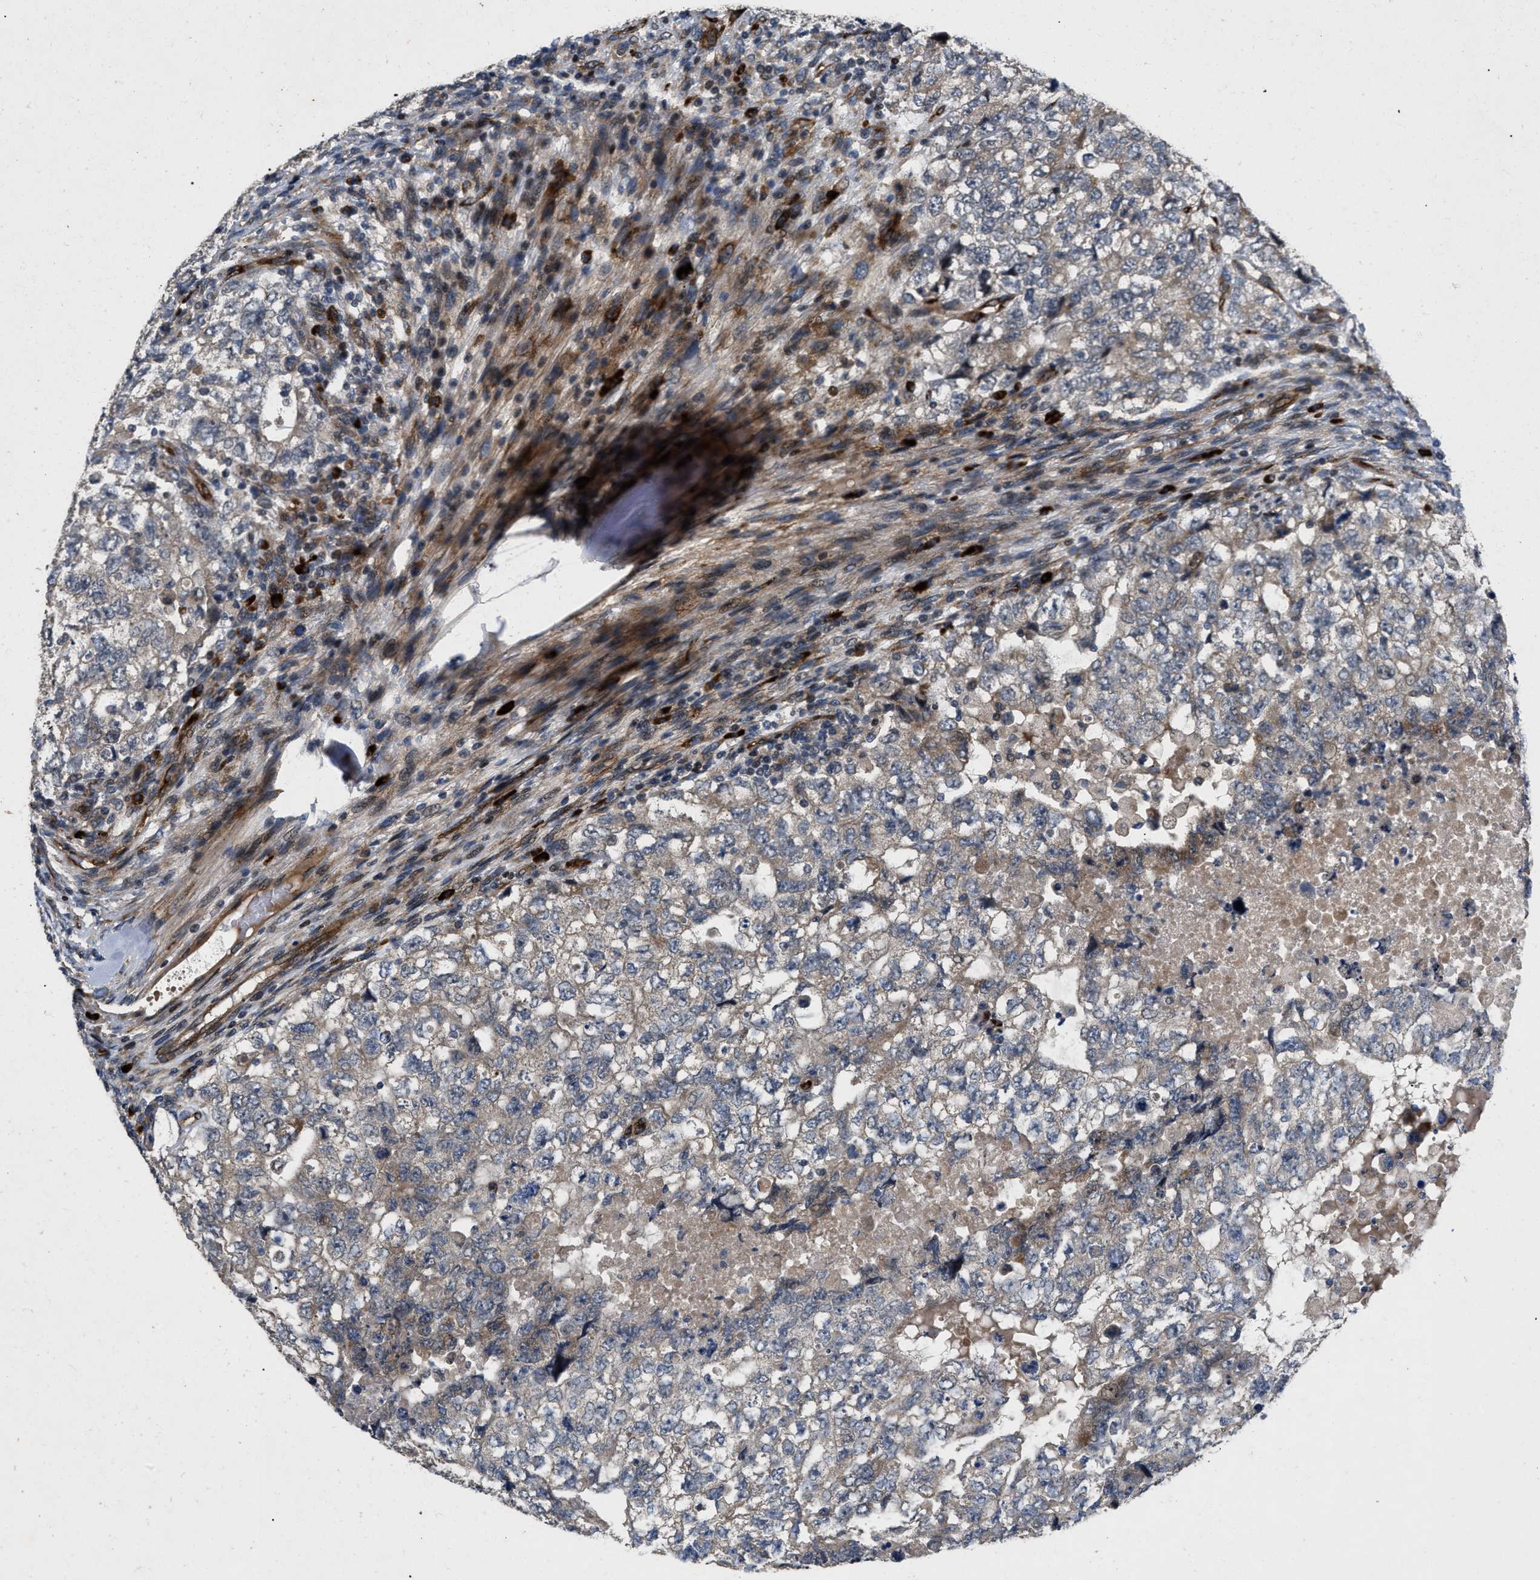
{"staining": {"intensity": "weak", "quantity": "<25%", "location": "cytoplasmic/membranous"}, "tissue": "testis cancer", "cell_type": "Tumor cells", "image_type": "cancer", "snomed": [{"axis": "morphology", "description": "Carcinoma, Embryonal, NOS"}, {"axis": "topography", "description": "Testis"}], "caption": "Micrograph shows no protein staining in tumor cells of testis cancer (embryonal carcinoma) tissue.", "gene": "HSPA12B", "patient": {"sex": "male", "age": 36}}